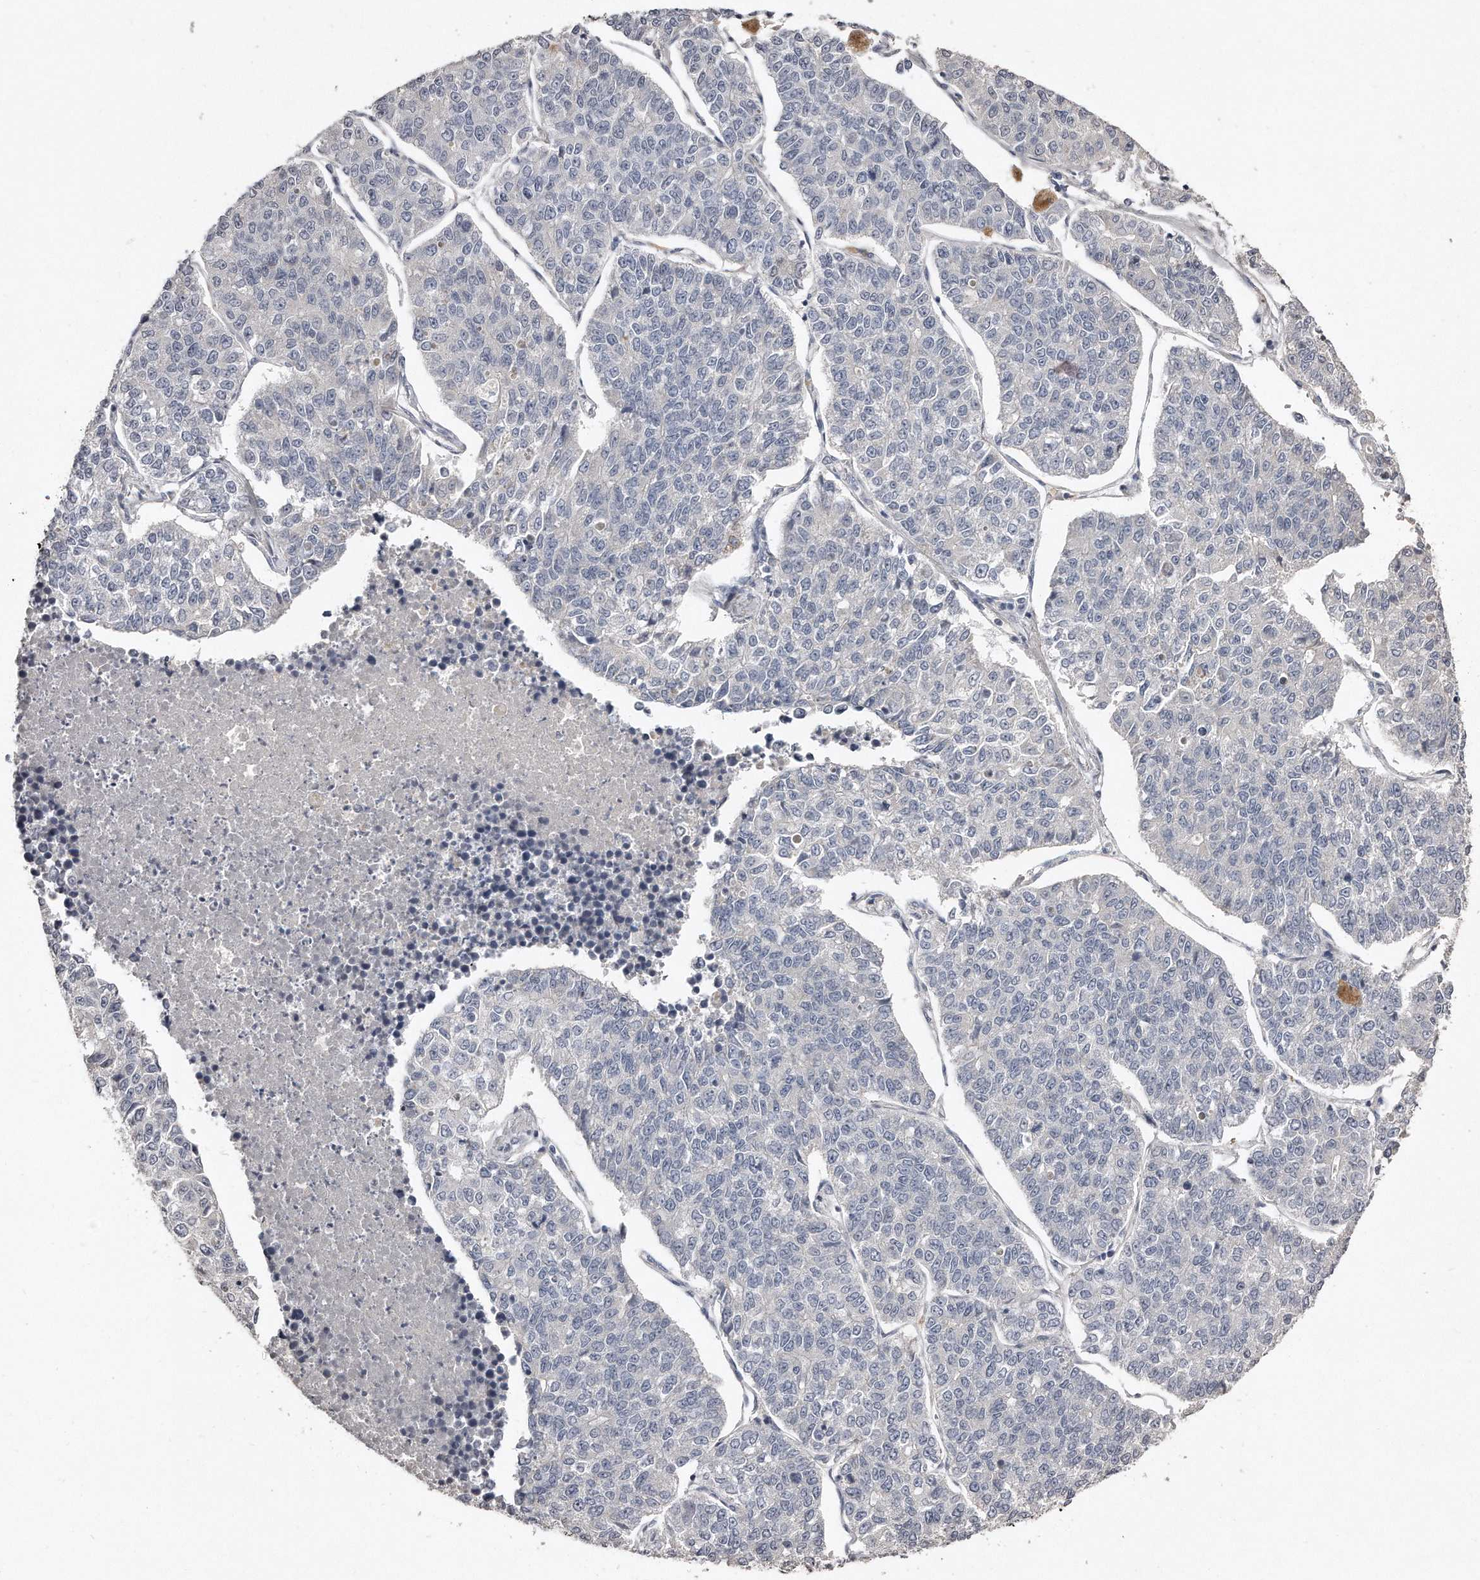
{"staining": {"intensity": "negative", "quantity": "none", "location": "none"}, "tissue": "lung cancer", "cell_type": "Tumor cells", "image_type": "cancer", "snomed": [{"axis": "morphology", "description": "Adenocarcinoma, NOS"}, {"axis": "topography", "description": "Lung"}], "caption": "DAB (3,3'-diaminobenzidine) immunohistochemical staining of human lung cancer exhibits no significant staining in tumor cells.", "gene": "LMOD1", "patient": {"sex": "male", "age": 49}}